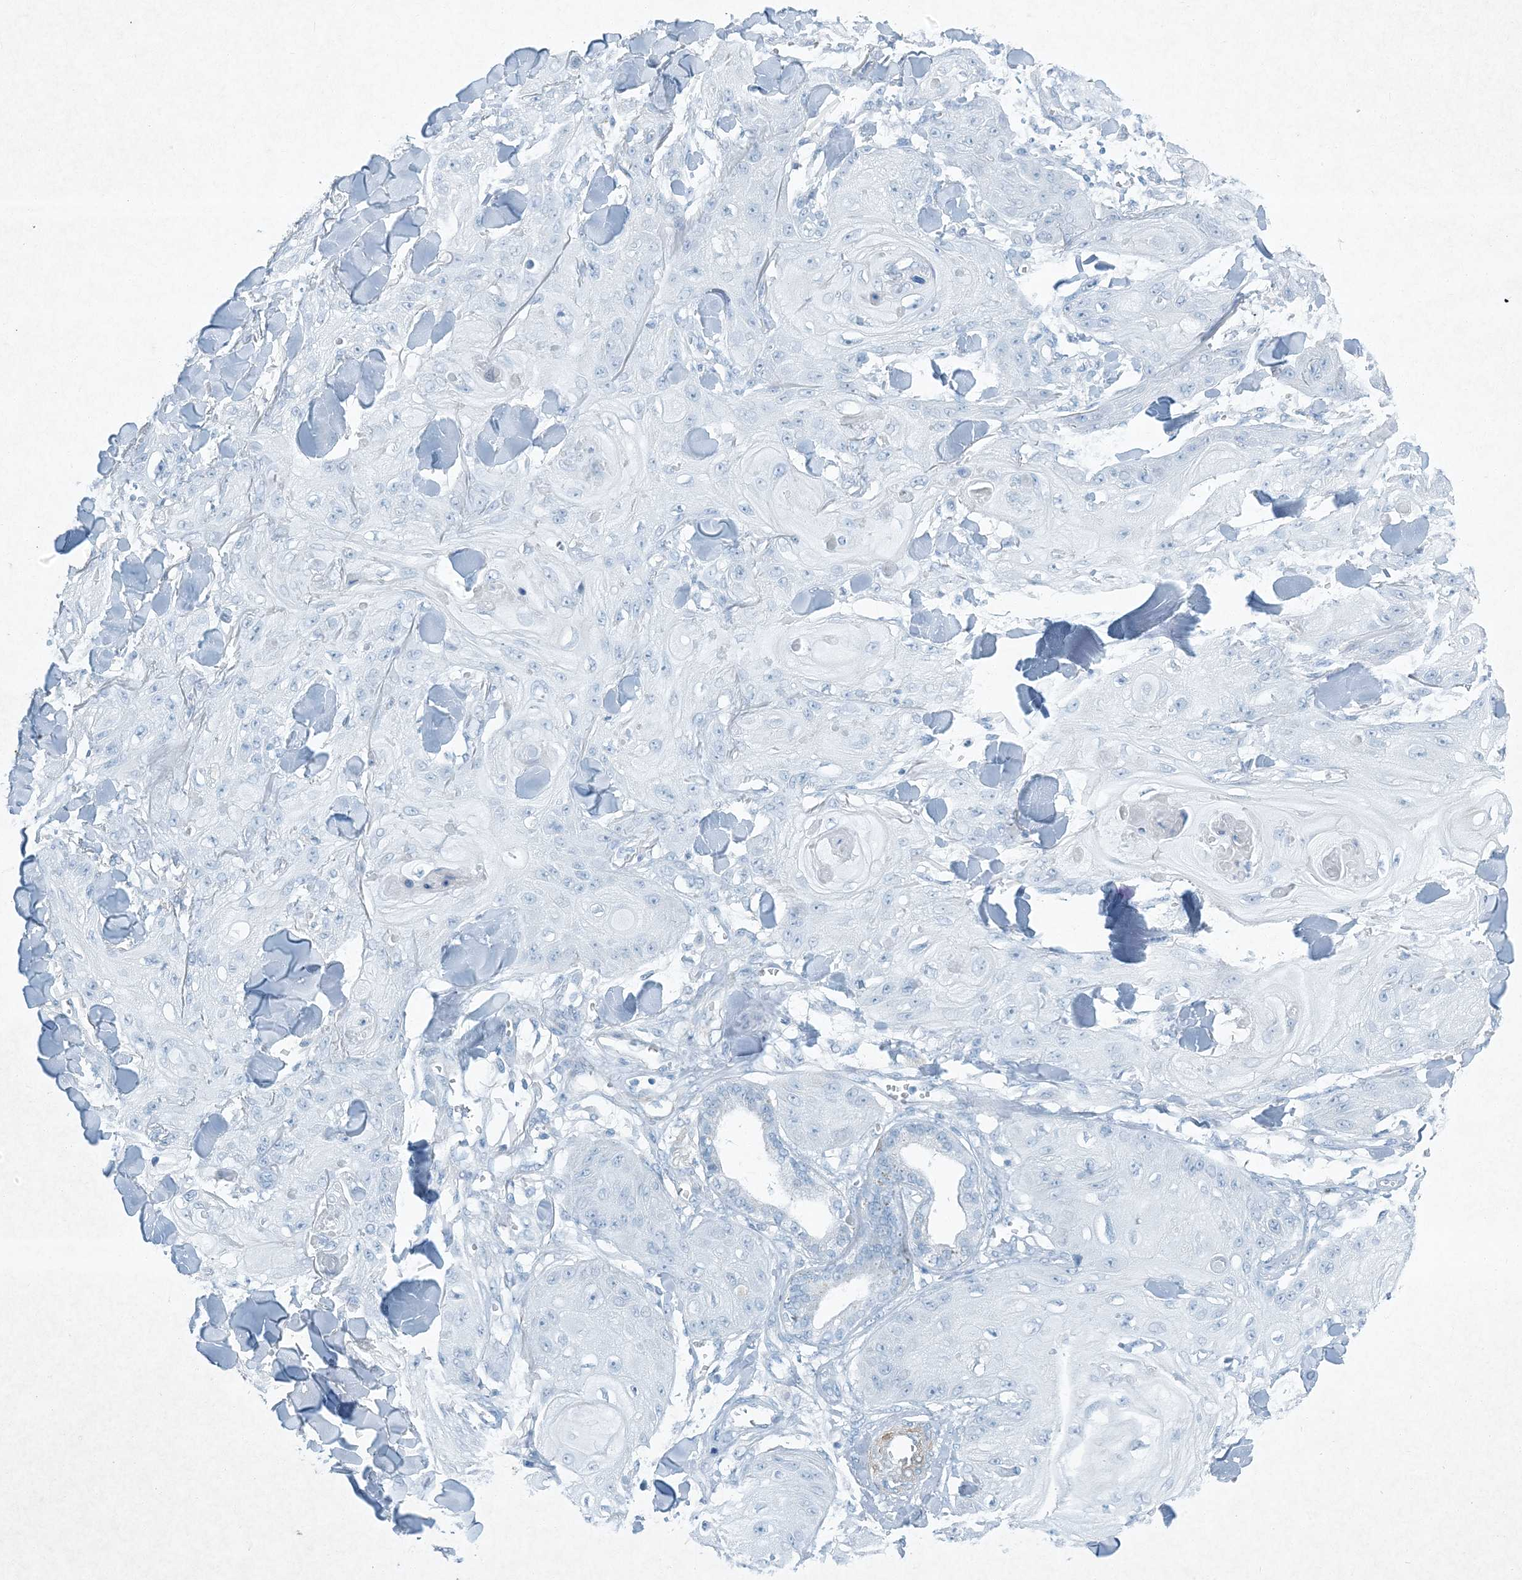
{"staining": {"intensity": "negative", "quantity": "none", "location": "none"}, "tissue": "skin cancer", "cell_type": "Tumor cells", "image_type": "cancer", "snomed": [{"axis": "morphology", "description": "Squamous cell carcinoma, NOS"}, {"axis": "topography", "description": "Skin"}], "caption": "High magnification brightfield microscopy of skin squamous cell carcinoma stained with DAB (brown) and counterstained with hematoxylin (blue): tumor cells show no significant staining.", "gene": "PGM5", "patient": {"sex": "male", "age": 74}}